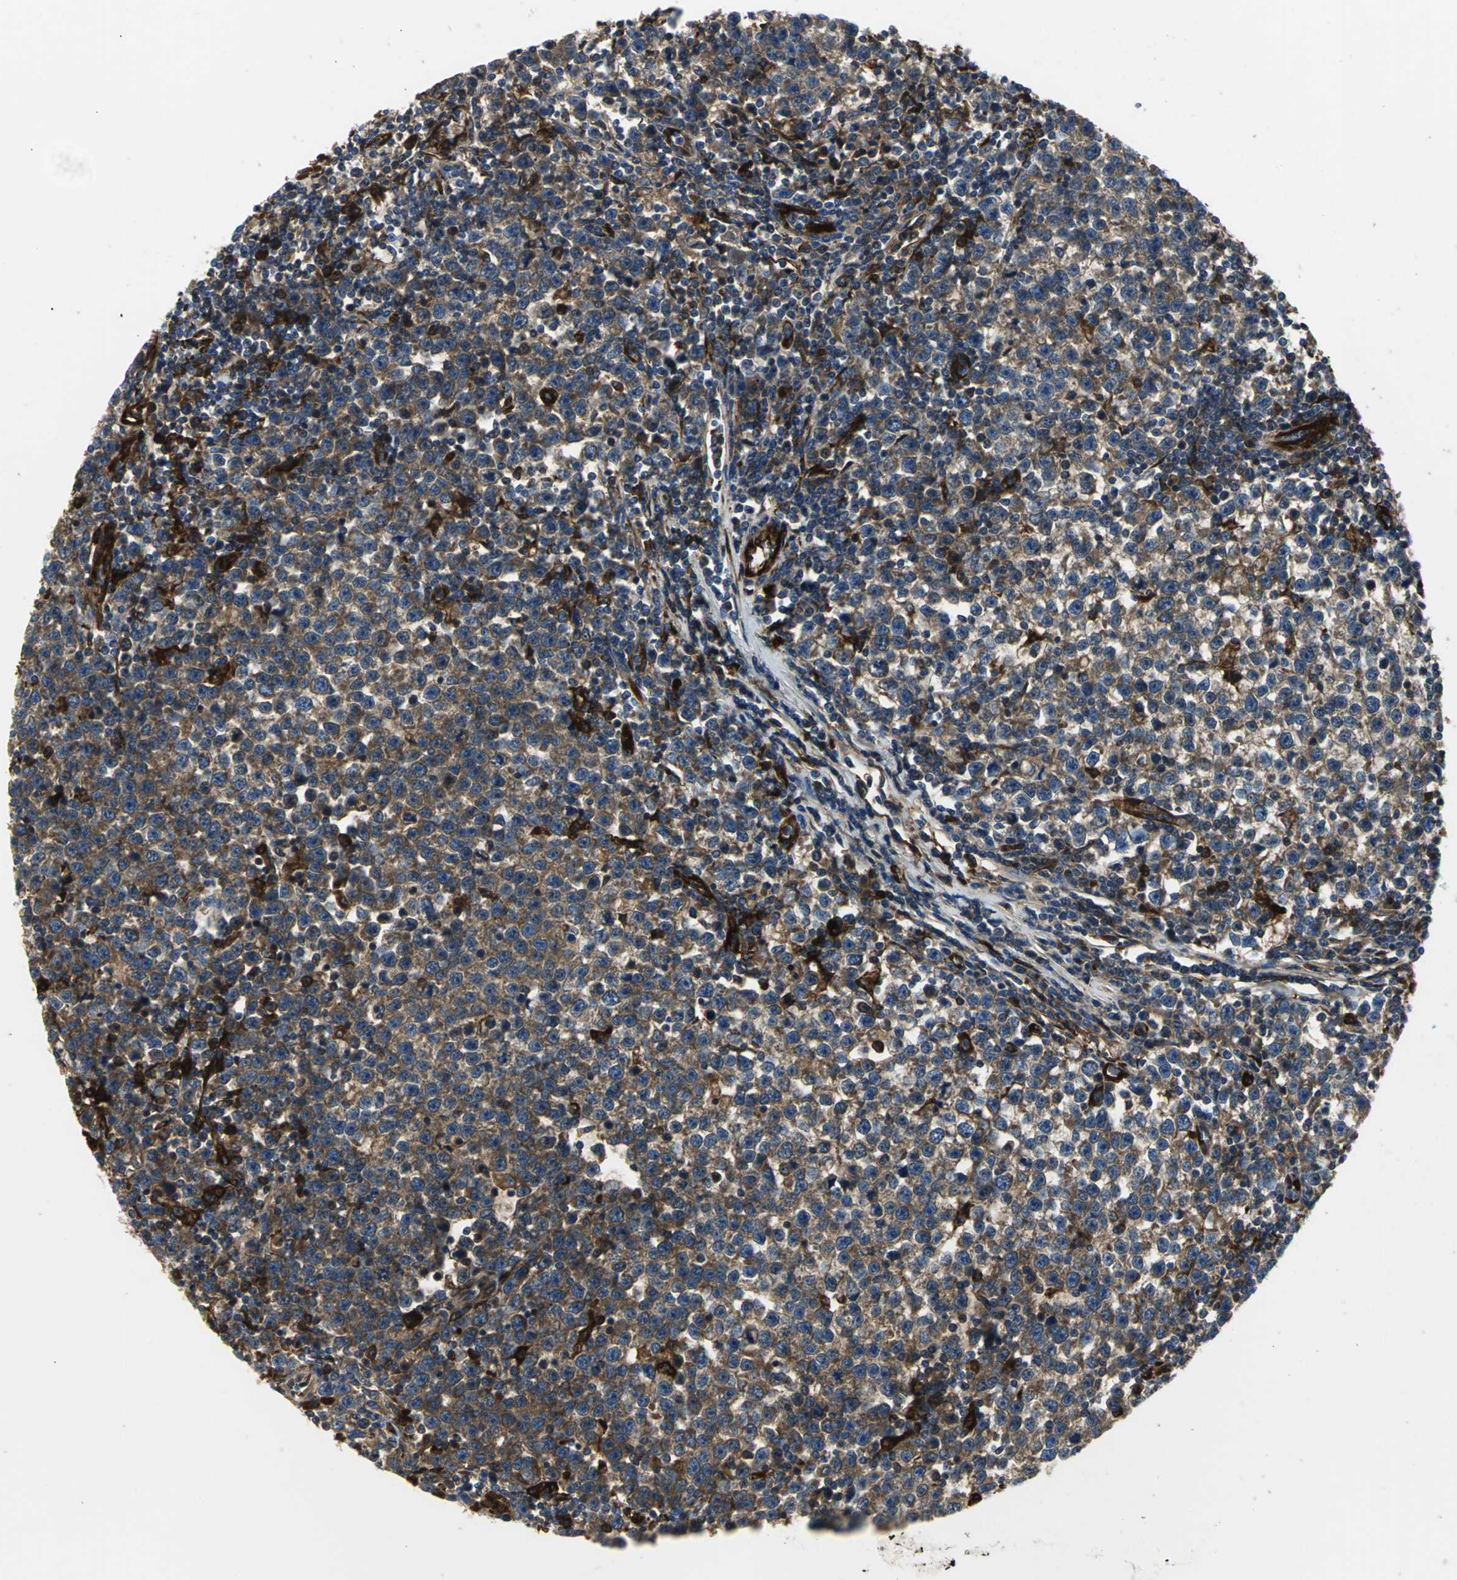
{"staining": {"intensity": "strong", "quantity": ">75%", "location": "cytoplasmic/membranous"}, "tissue": "testis cancer", "cell_type": "Tumor cells", "image_type": "cancer", "snomed": [{"axis": "morphology", "description": "Seminoma, NOS"}, {"axis": "topography", "description": "Testis"}], "caption": "Tumor cells exhibit high levels of strong cytoplasmic/membranous positivity in approximately >75% of cells in human testis cancer (seminoma). The staining was performed using DAB (3,3'-diaminobenzidine) to visualize the protein expression in brown, while the nuclei were stained in blue with hematoxylin (Magnification: 20x).", "gene": "CHRNB1", "patient": {"sex": "male", "age": 43}}